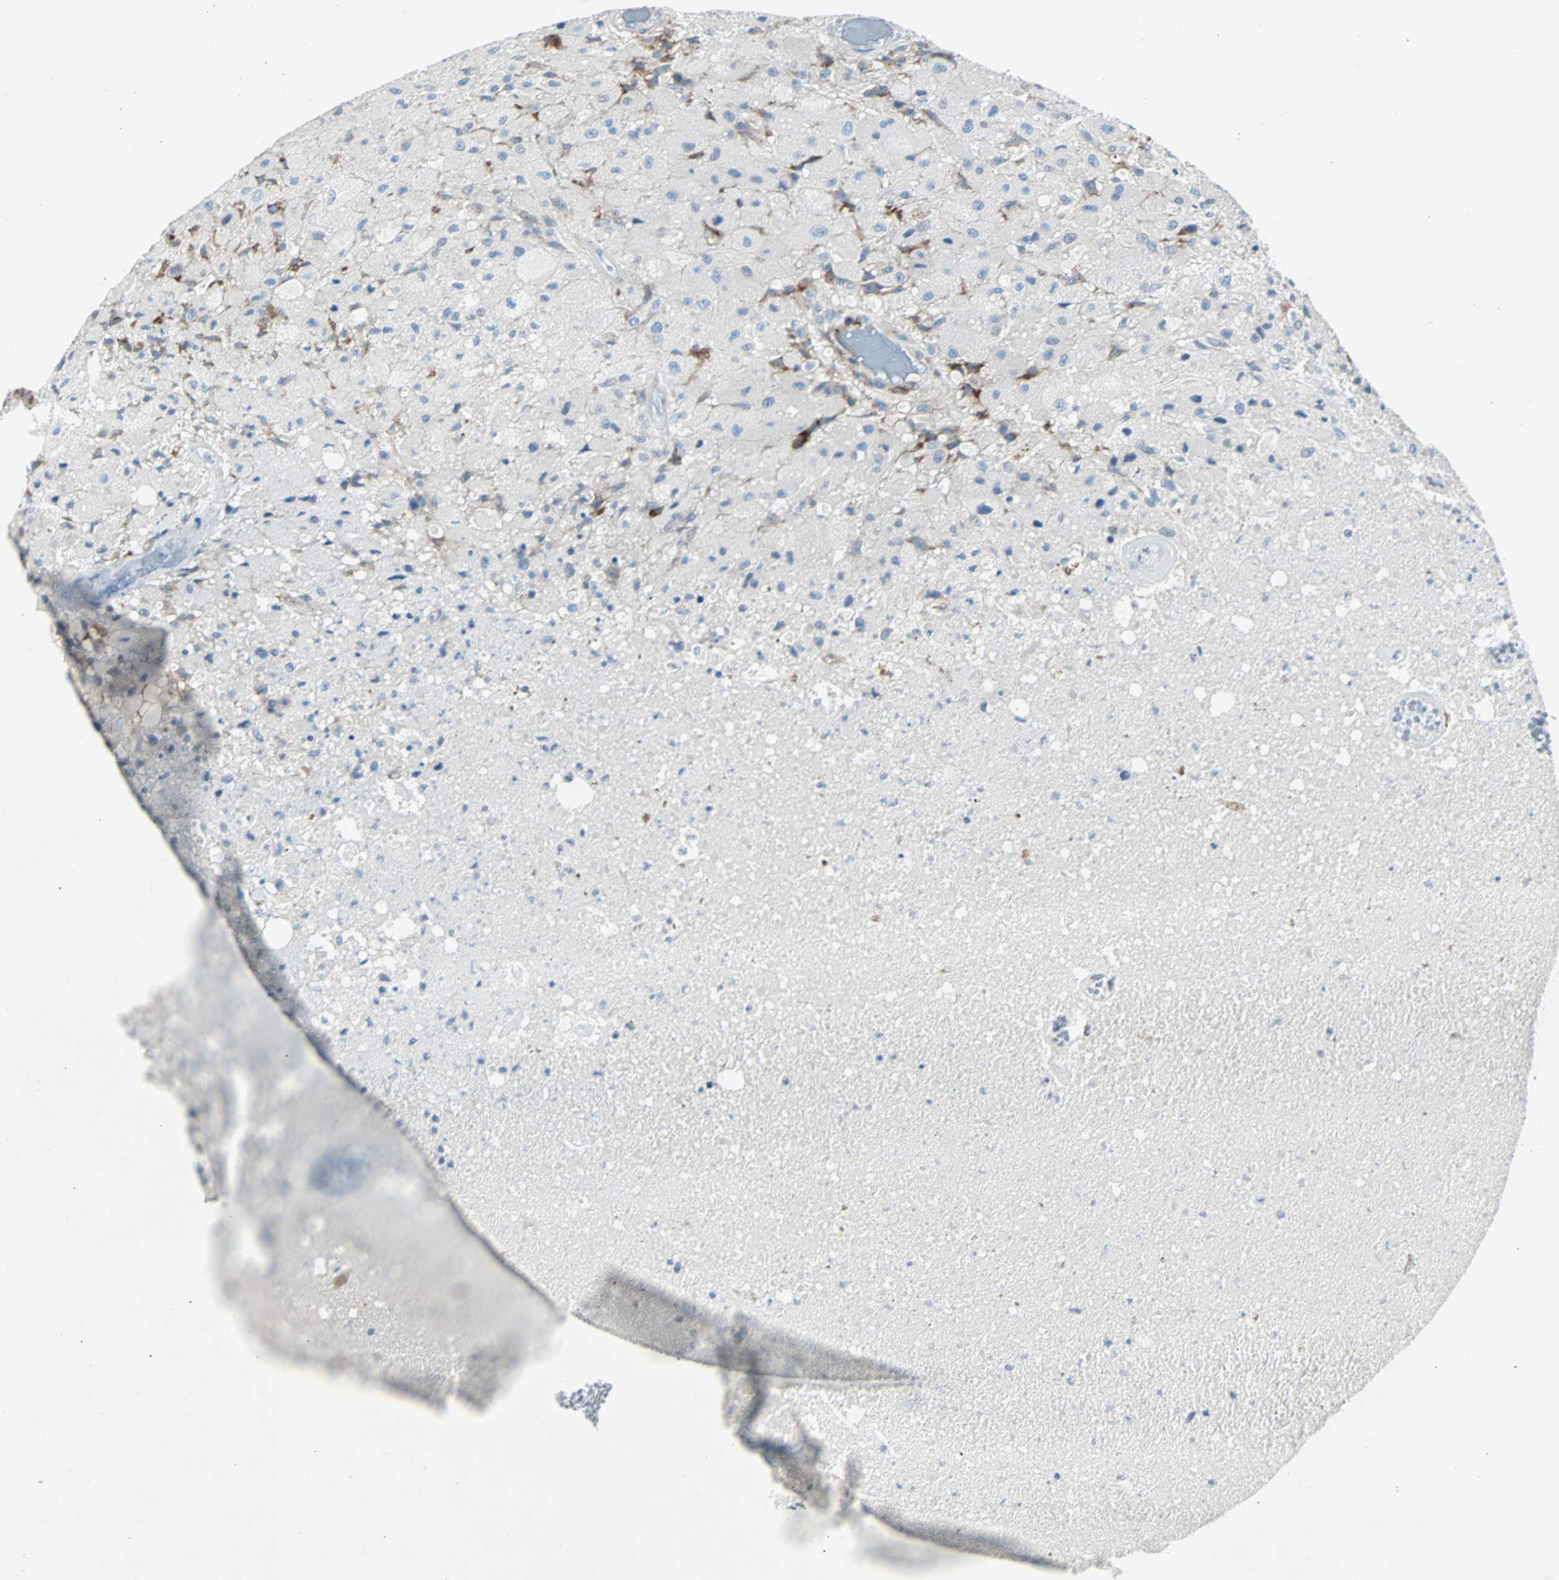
{"staining": {"intensity": "moderate", "quantity": "<25%", "location": "cytoplasmic/membranous"}, "tissue": "glioma", "cell_type": "Tumor cells", "image_type": "cancer", "snomed": [{"axis": "morphology", "description": "Normal tissue, NOS"}, {"axis": "morphology", "description": "Glioma, malignant, High grade"}, {"axis": "topography", "description": "Cerebral cortex"}], "caption": "Glioma stained for a protein (brown) exhibits moderate cytoplasmic/membranous positive positivity in about <25% of tumor cells.", "gene": "BBC3", "patient": {"sex": "male", "age": 77}}